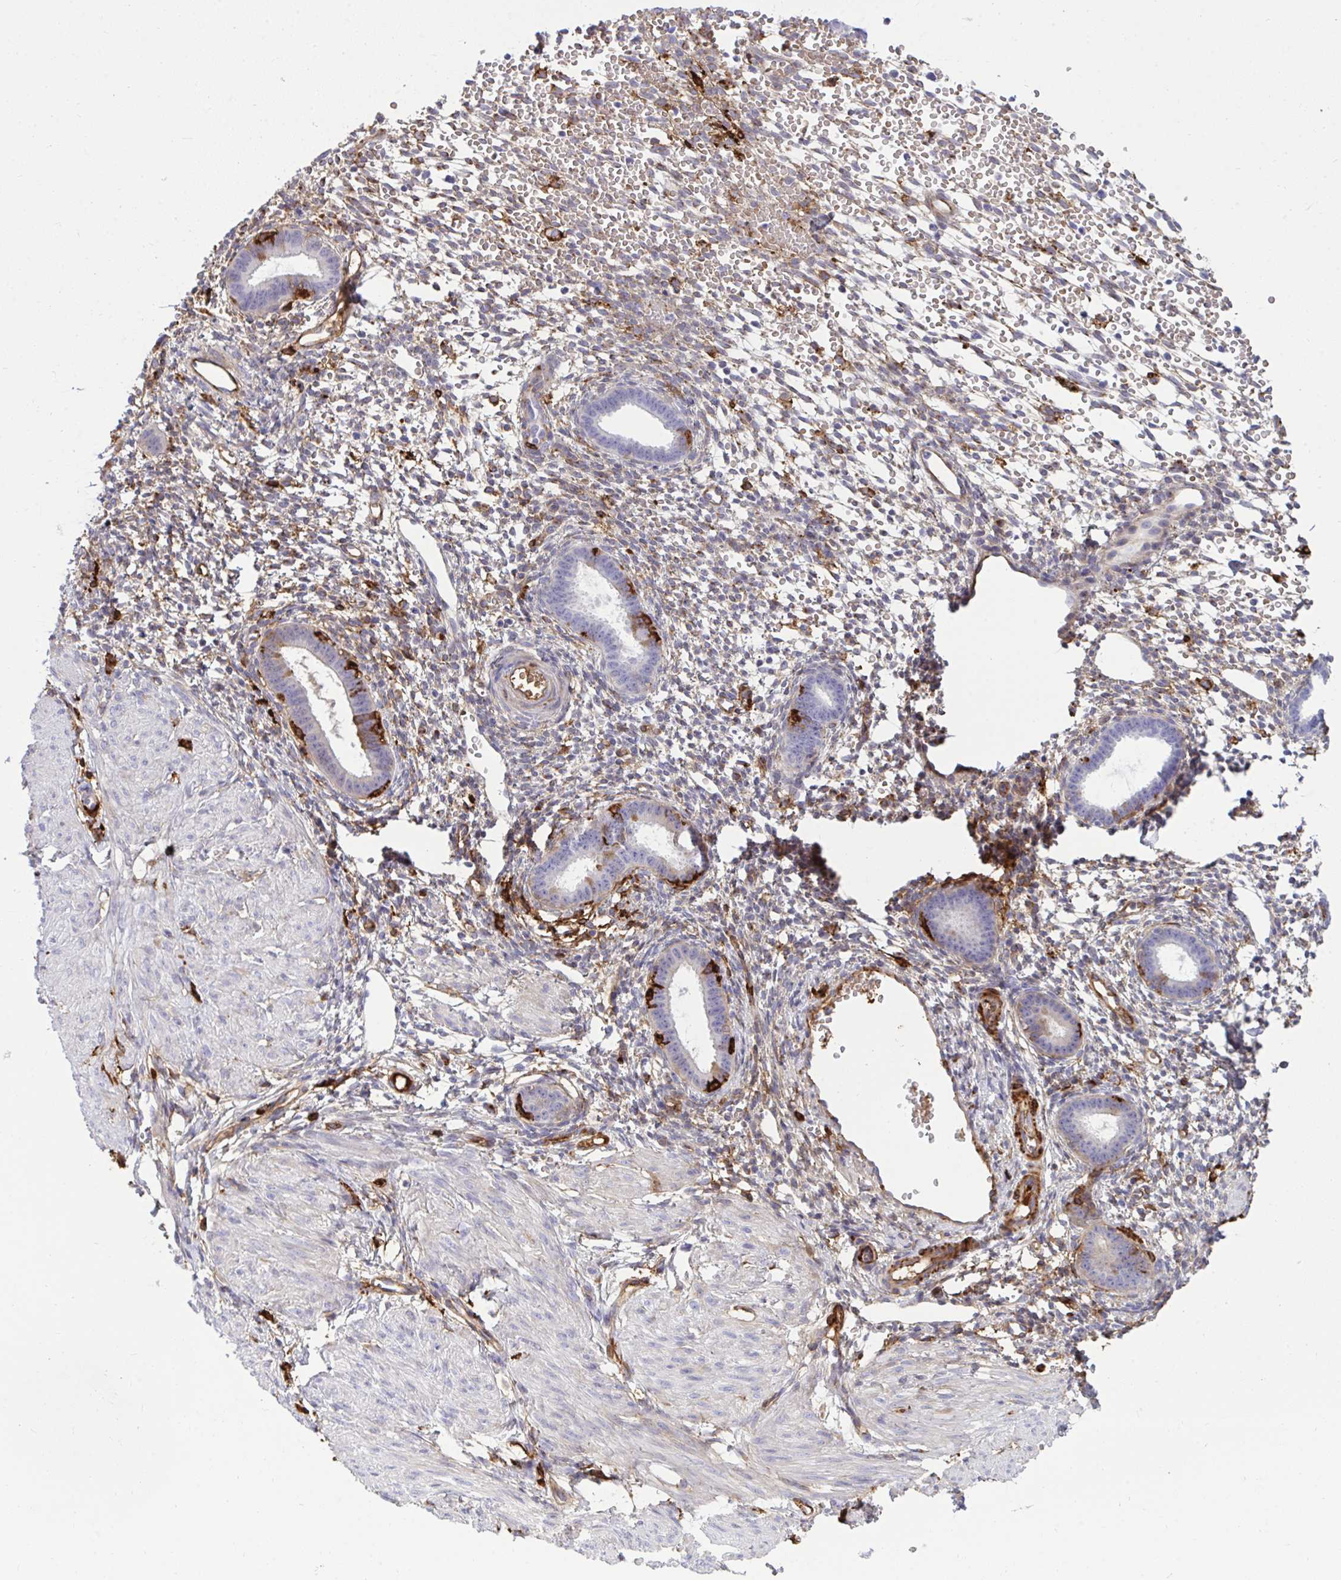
{"staining": {"intensity": "moderate", "quantity": "<25%", "location": "cytoplasmic/membranous"}, "tissue": "endometrium", "cell_type": "Cells in endometrial stroma", "image_type": "normal", "snomed": [{"axis": "morphology", "description": "Normal tissue, NOS"}, {"axis": "topography", "description": "Endometrium"}], "caption": "Moderate cytoplasmic/membranous protein staining is appreciated in about <25% of cells in endometrial stroma in endometrium. Nuclei are stained in blue.", "gene": "F2", "patient": {"sex": "female", "age": 36}}